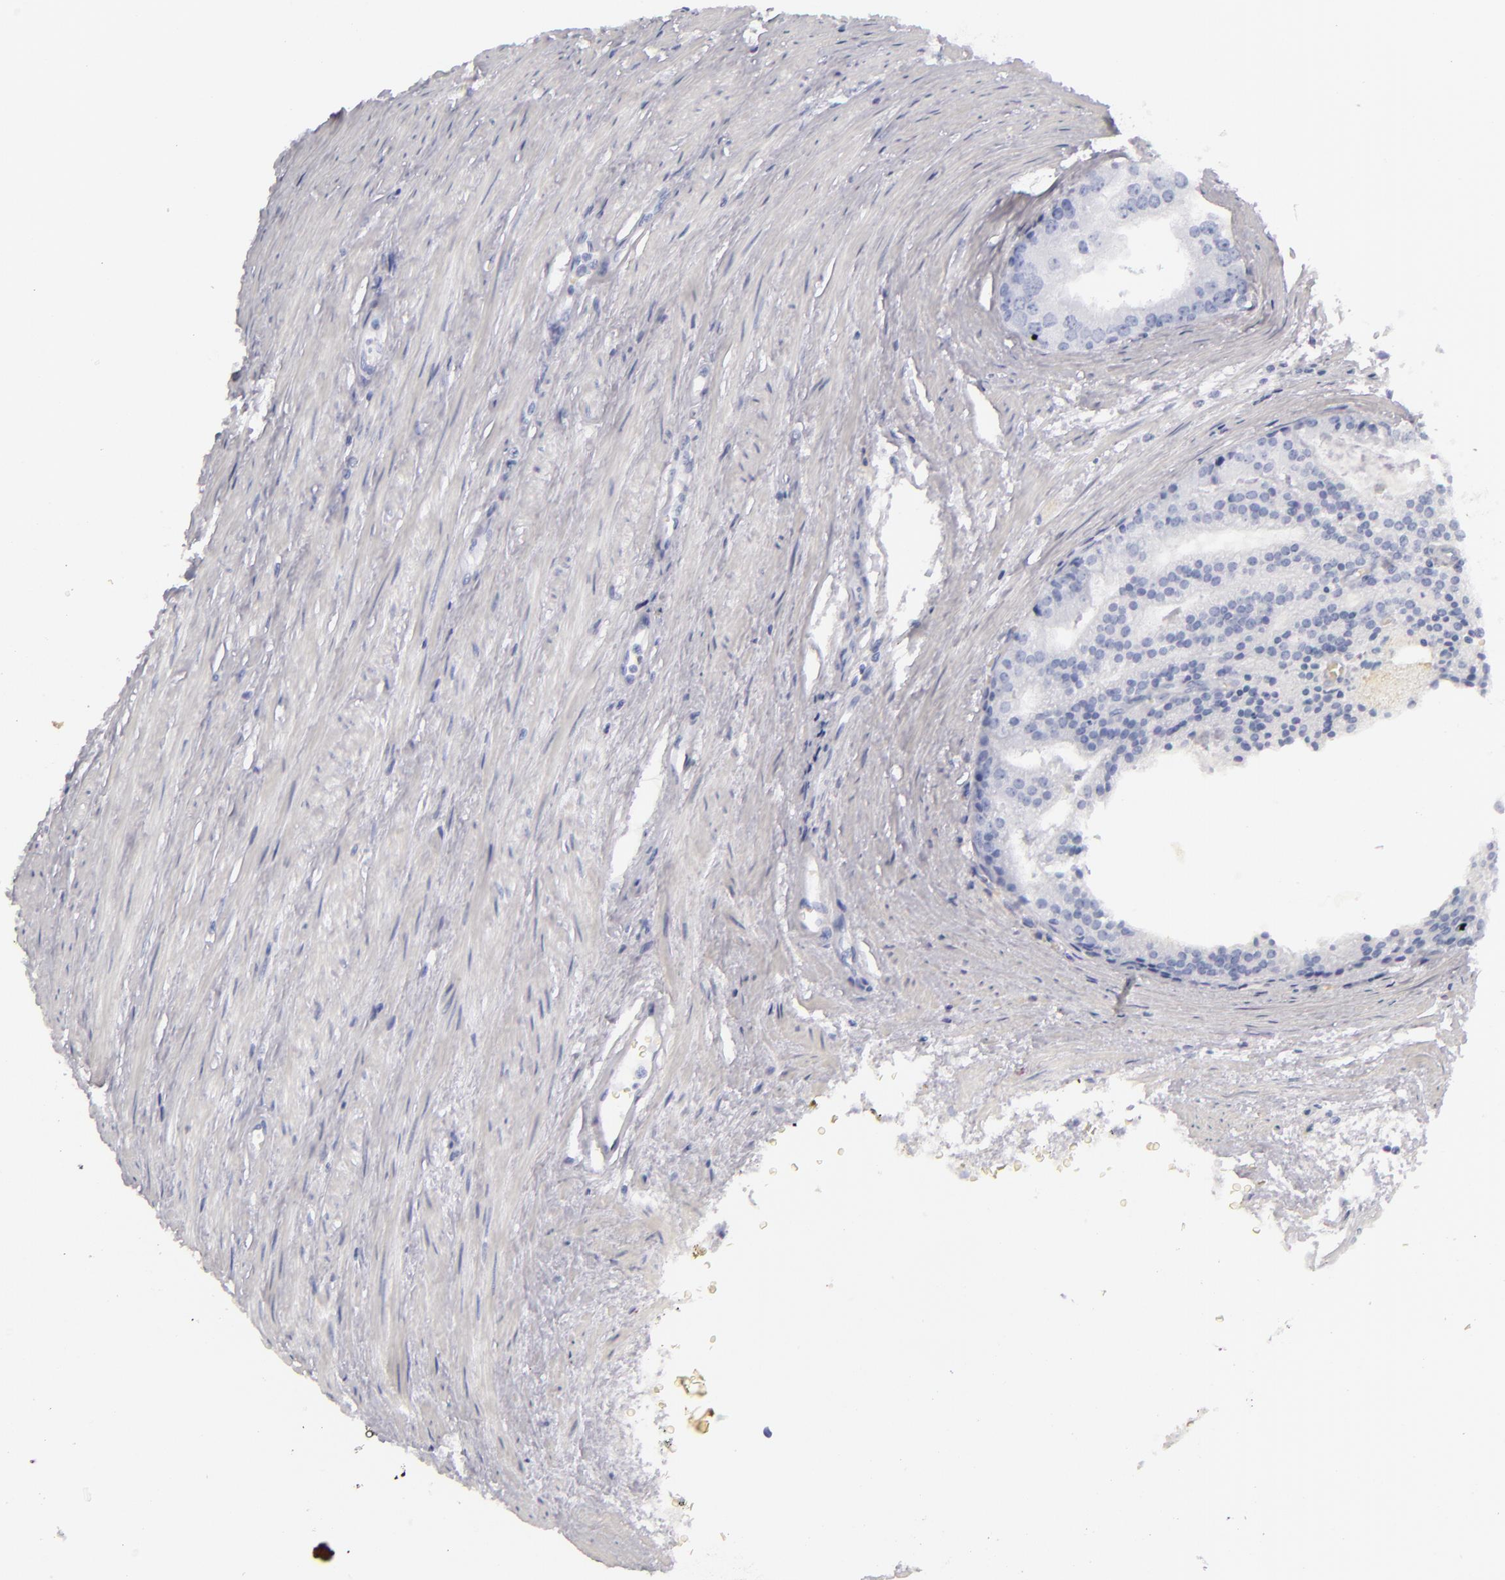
{"staining": {"intensity": "negative", "quantity": "none", "location": "none"}, "tissue": "prostate cancer", "cell_type": "Tumor cells", "image_type": "cancer", "snomed": [{"axis": "morphology", "description": "Adenocarcinoma, High grade"}, {"axis": "topography", "description": "Prostate"}], "caption": "DAB immunohistochemical staining of human prostate cancer (adenocarcinoma (high-grade)) demonstrates no significant expression in tumor cells.", "gene": "TPSD1", "patient": {"sex": "male", "age": 56}}